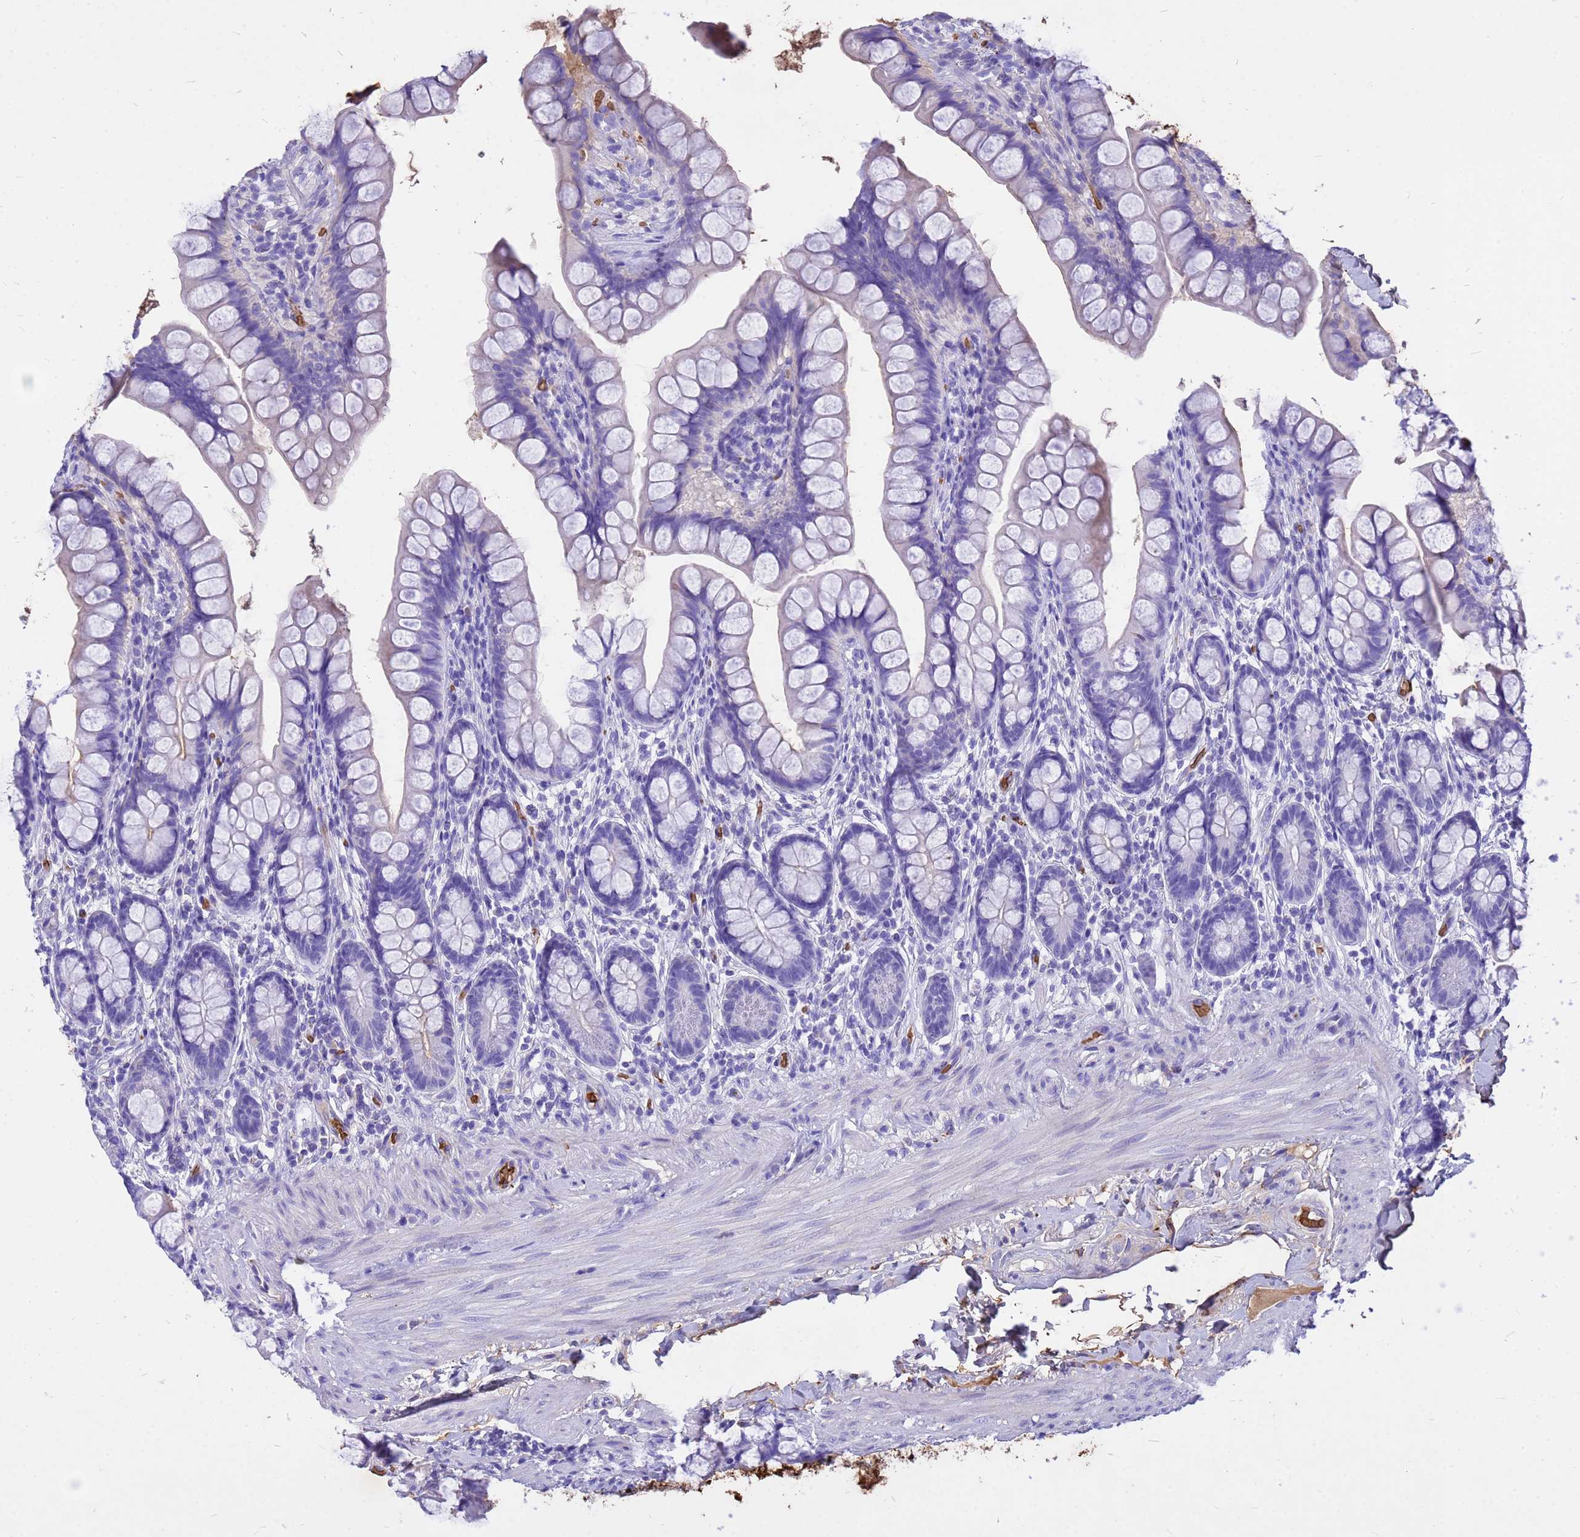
{"staining": {"intensity": "negative", "quantity": "none", "location": "none"}, "tissue": "small intestine", "cell_type": "Glandular cells", "image_type": "normal", "snomed": [{"axis": "morphology", "description": "Normal tissue, NOS"}, {"axis": "topography", "description": "Small intestine"}], "caption": "This is a histopathology image of immunohistochemistry staining of benign small intestine, which shows no expression in glandular cells.", "gene": "HBA1", "patient": {"sex": "male", "age": 70}}